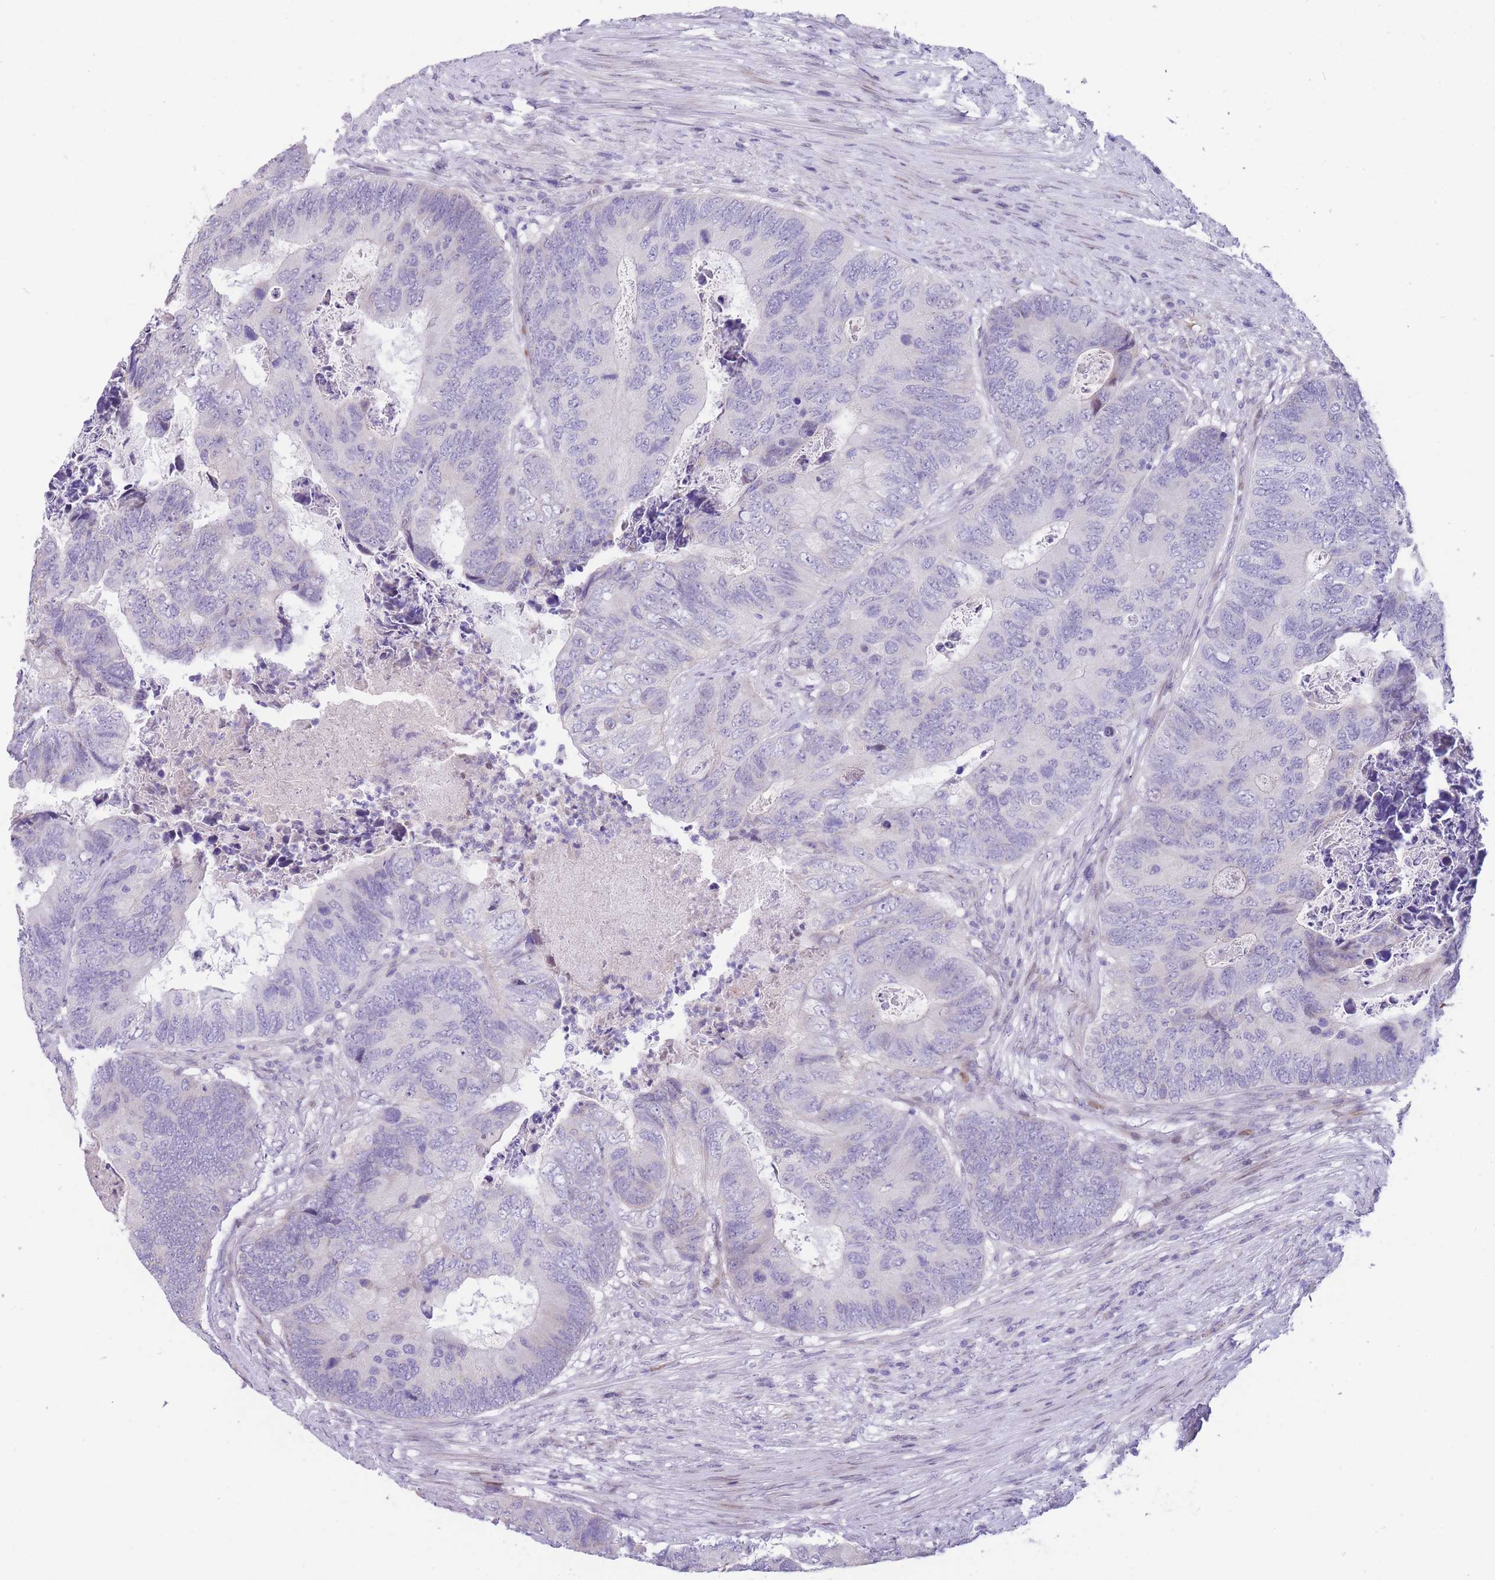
{"staining": {"intensity": "negative", "quantity": "none", "location": "none"}, "tissue": "colorectal cancer", "cell_type": "Tumor cells", "image_type": "cancer", "snomed": [{"axis": "morphology", "description": "Adenocarcinoma, NOS"}, {"axis": "topography", "description": "Colon"}], "caption": "High power microscopy photomicrograph of an IHC image of adenocarcinoma (colorectal), revealing no significant positivity in tumor cells. (Immunohistochemistry, brightfield microscopy, high magnification).", "gene": "SHCBP1", "patient": {"sex": "female", "age": 67}}